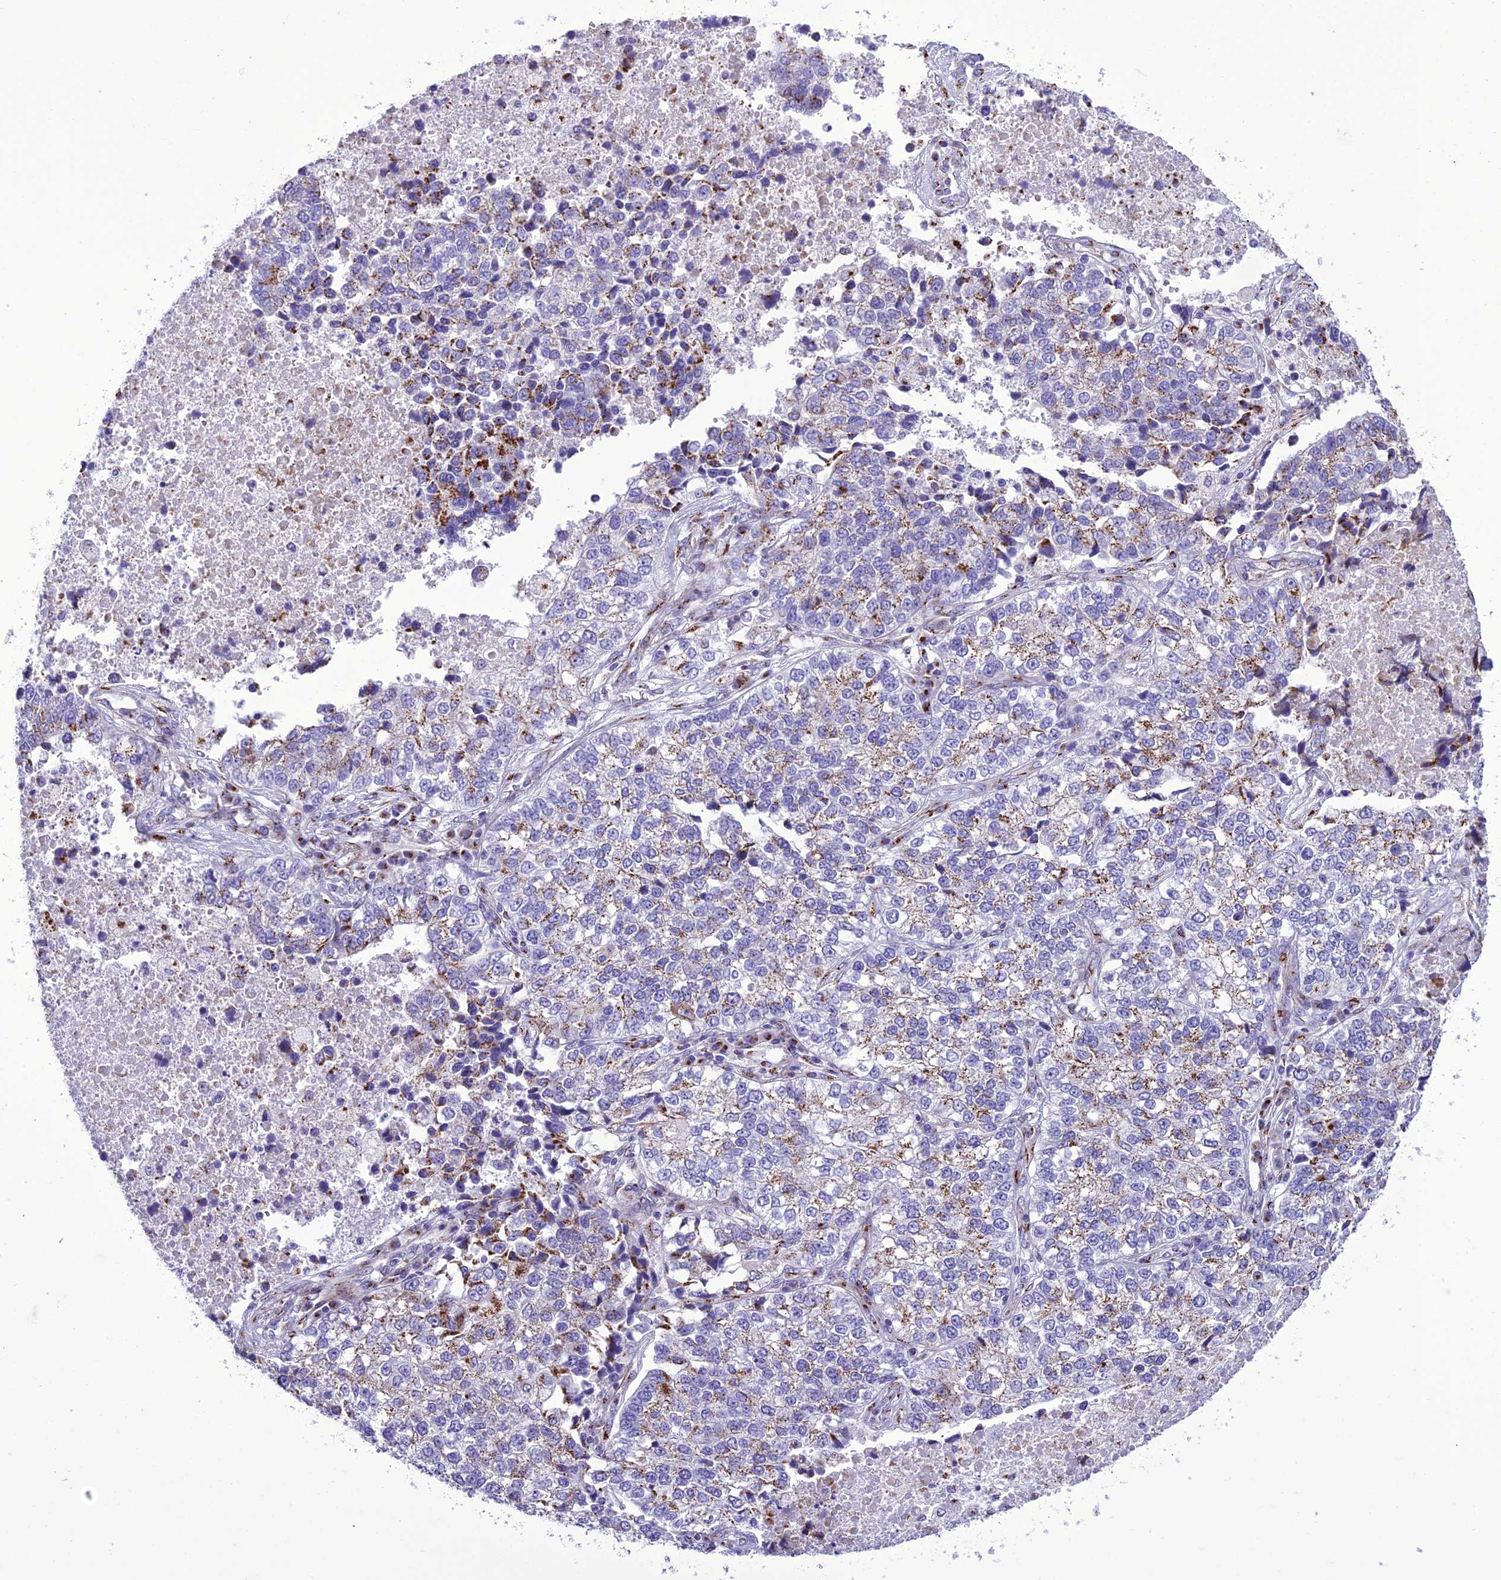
{"staining": {"intensity": "moderate", "quantity": "25%-75%", "location": "cytoplasmic/membranous"}, "tissue": "lung cancer", "cell_type": "Tumor cells", "image_type": "cancer", "snomed": [{"axis": "morphology", "description": "Adenocarcinoma, NOS"}, {"axis": "topography", "description": "Lung"}], "caption": "Human lung cancer stained for a protein (brown) displays moderate cytoplasmic/membranous positive staining in approximately 25%-75% of tumor cells.", "gene": "GOLM2", "patient": {"sex": "male", "age": 49}}